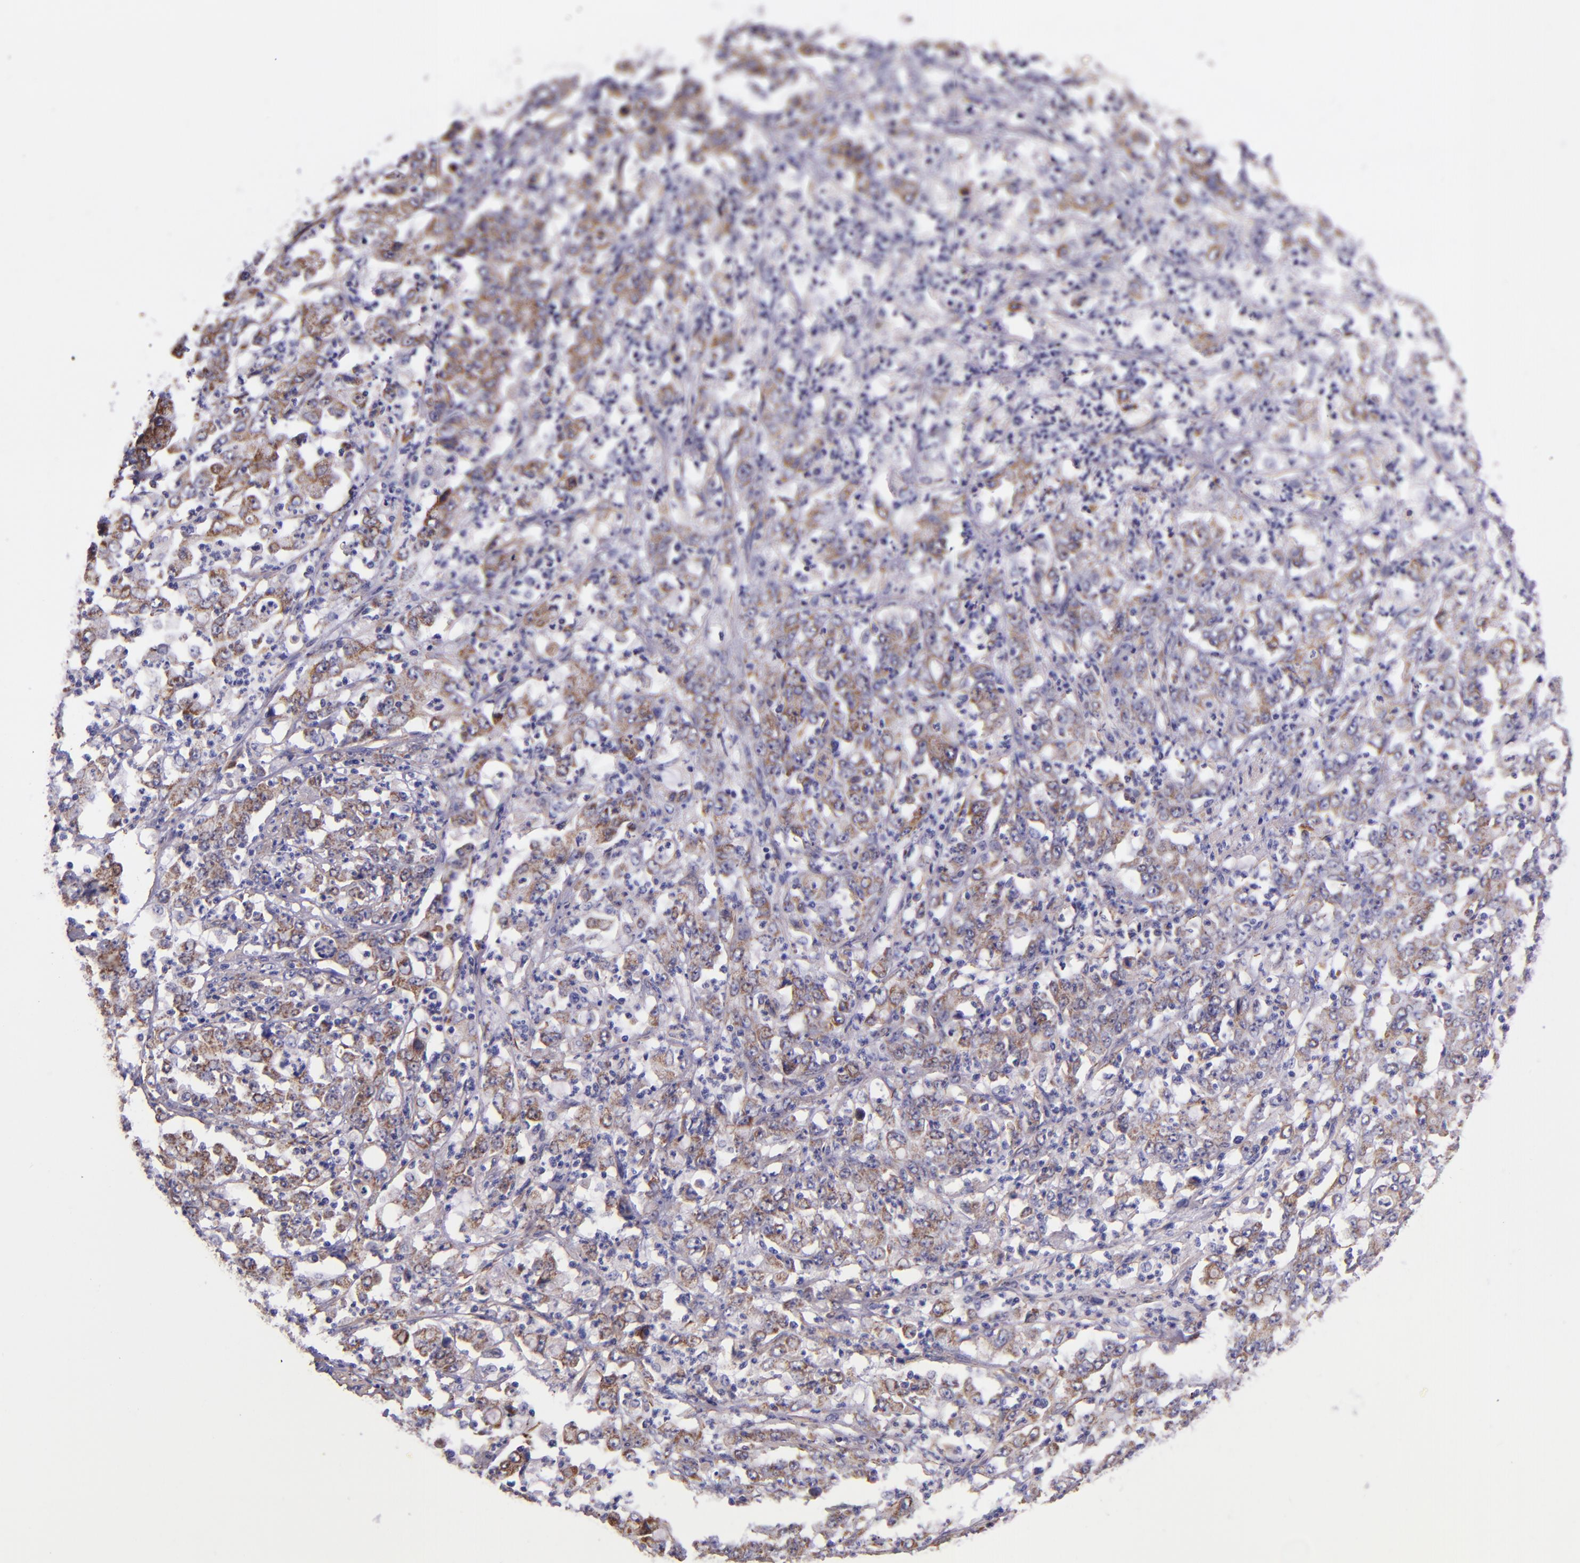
{"staining": {"intensity": "weak", "quantity": "25%-75%", "location": "cytoplasmic/membranous"}, "tissue": "stomach cancer", "cell_type": "Tumor cells", "image_type": "cancer", "snomed": [{"axis": "morphology", "description": "Adenocarcinoma, NOS"}, {"axis": "topography", "description": "Stomach, lower"}], "caption": "Weak cytoplasmic/membranous positivity for a protein is identified in approximately 25%-75% of tumor cells of stomach cancer using immunohistochemistry.", "gene": "IDH3G", "patient": {"sex": "female", "age": 71}}